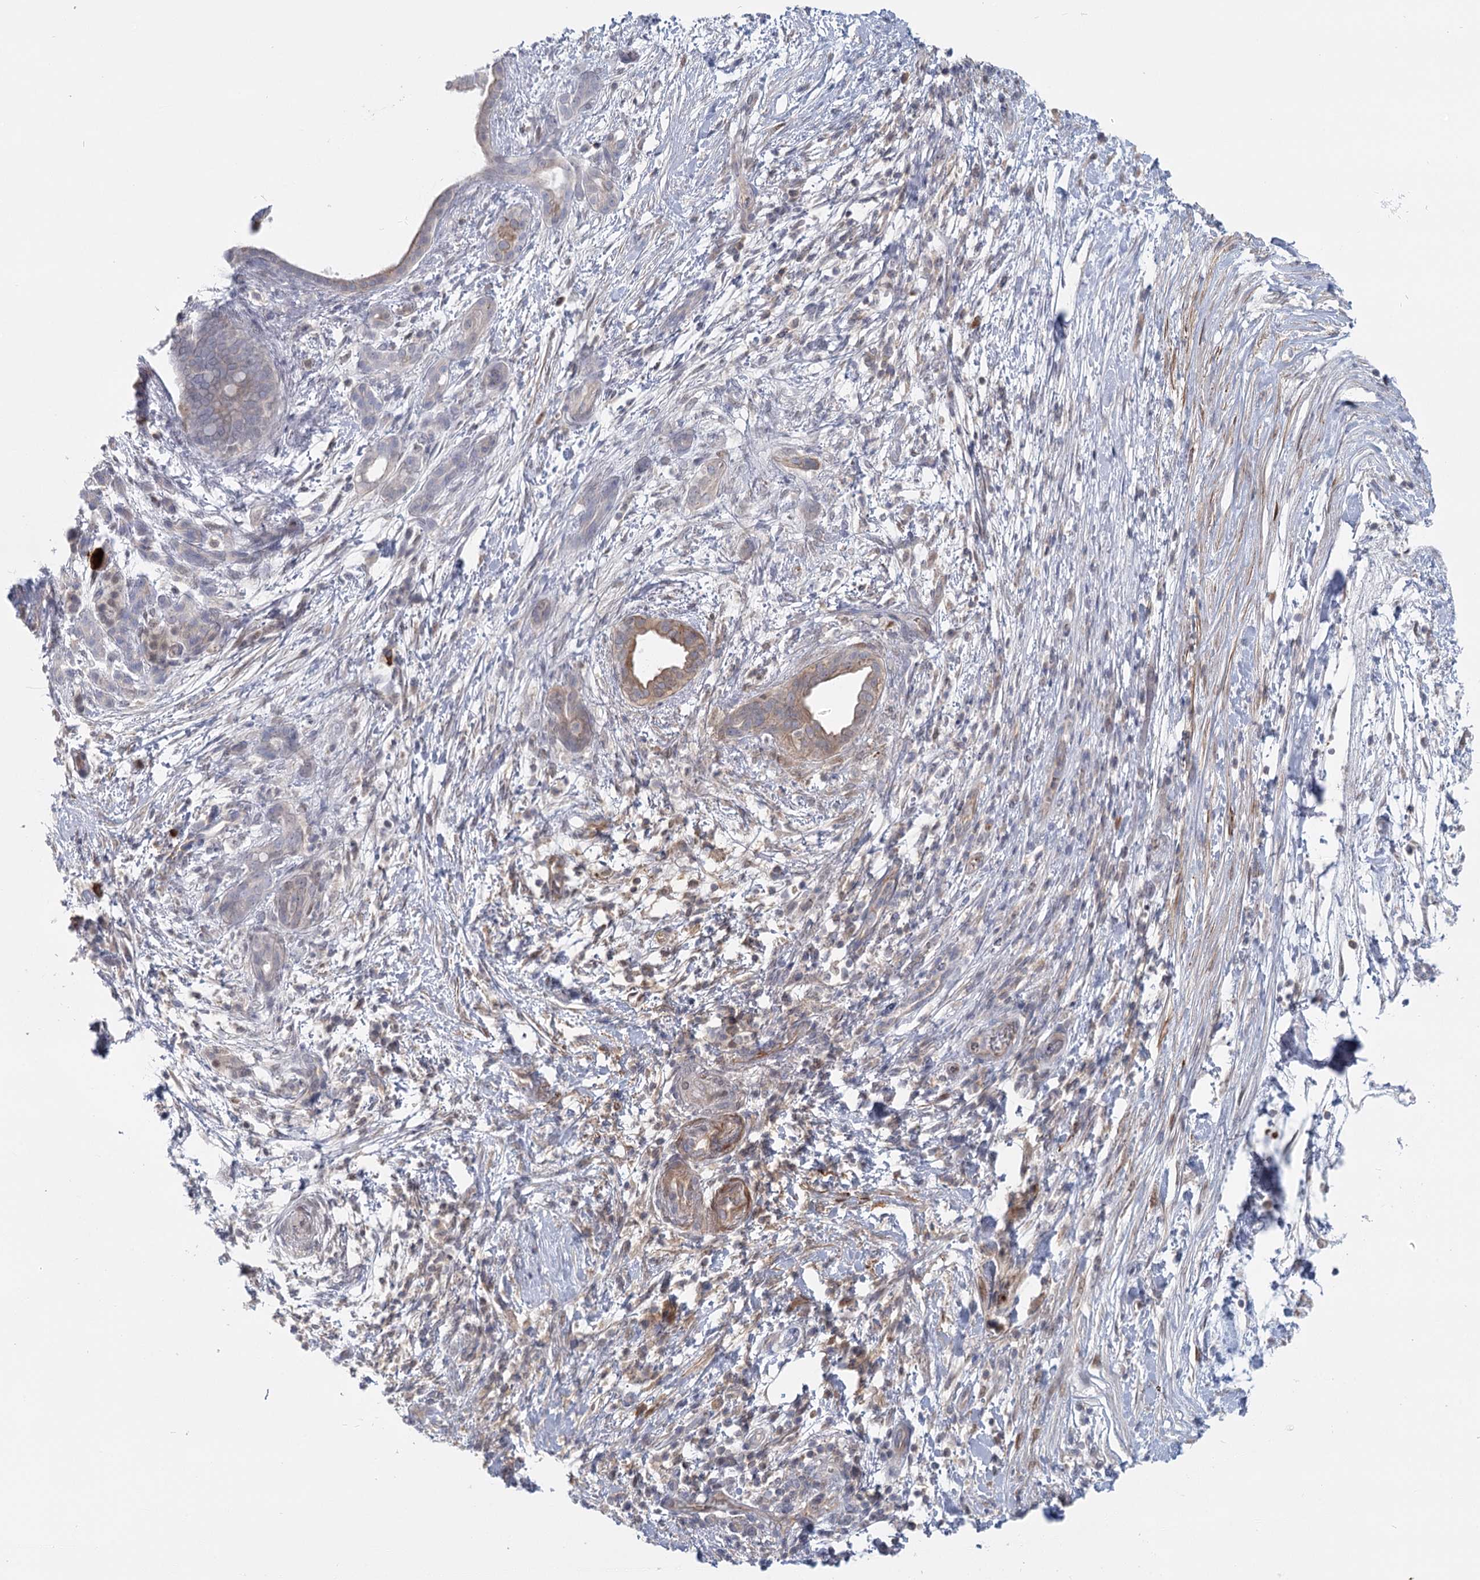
{"staining": {"intensity": "moderate", "quantity": "<25%", "location": "cytoplasmic/membranous"}, "tissue": "pancreatic cancer", "cell_type": "Tumor cells", "image_type": "cancer", "snomed": [{"axis": "morphology", "description": "Adenocarcinoma, NOS"}, {"axis": "topography", "description": "Pancreas"}], "caption": "This photomicrograph shows immunohistochemistry (IHC) staining of human adenocarcinoma (pancreatic), with low moderate cytoplasmic/membranous expression in about <25% of tumor cells.", "gene": "USP11", "patient": {"sex": "female", "age": 55}}